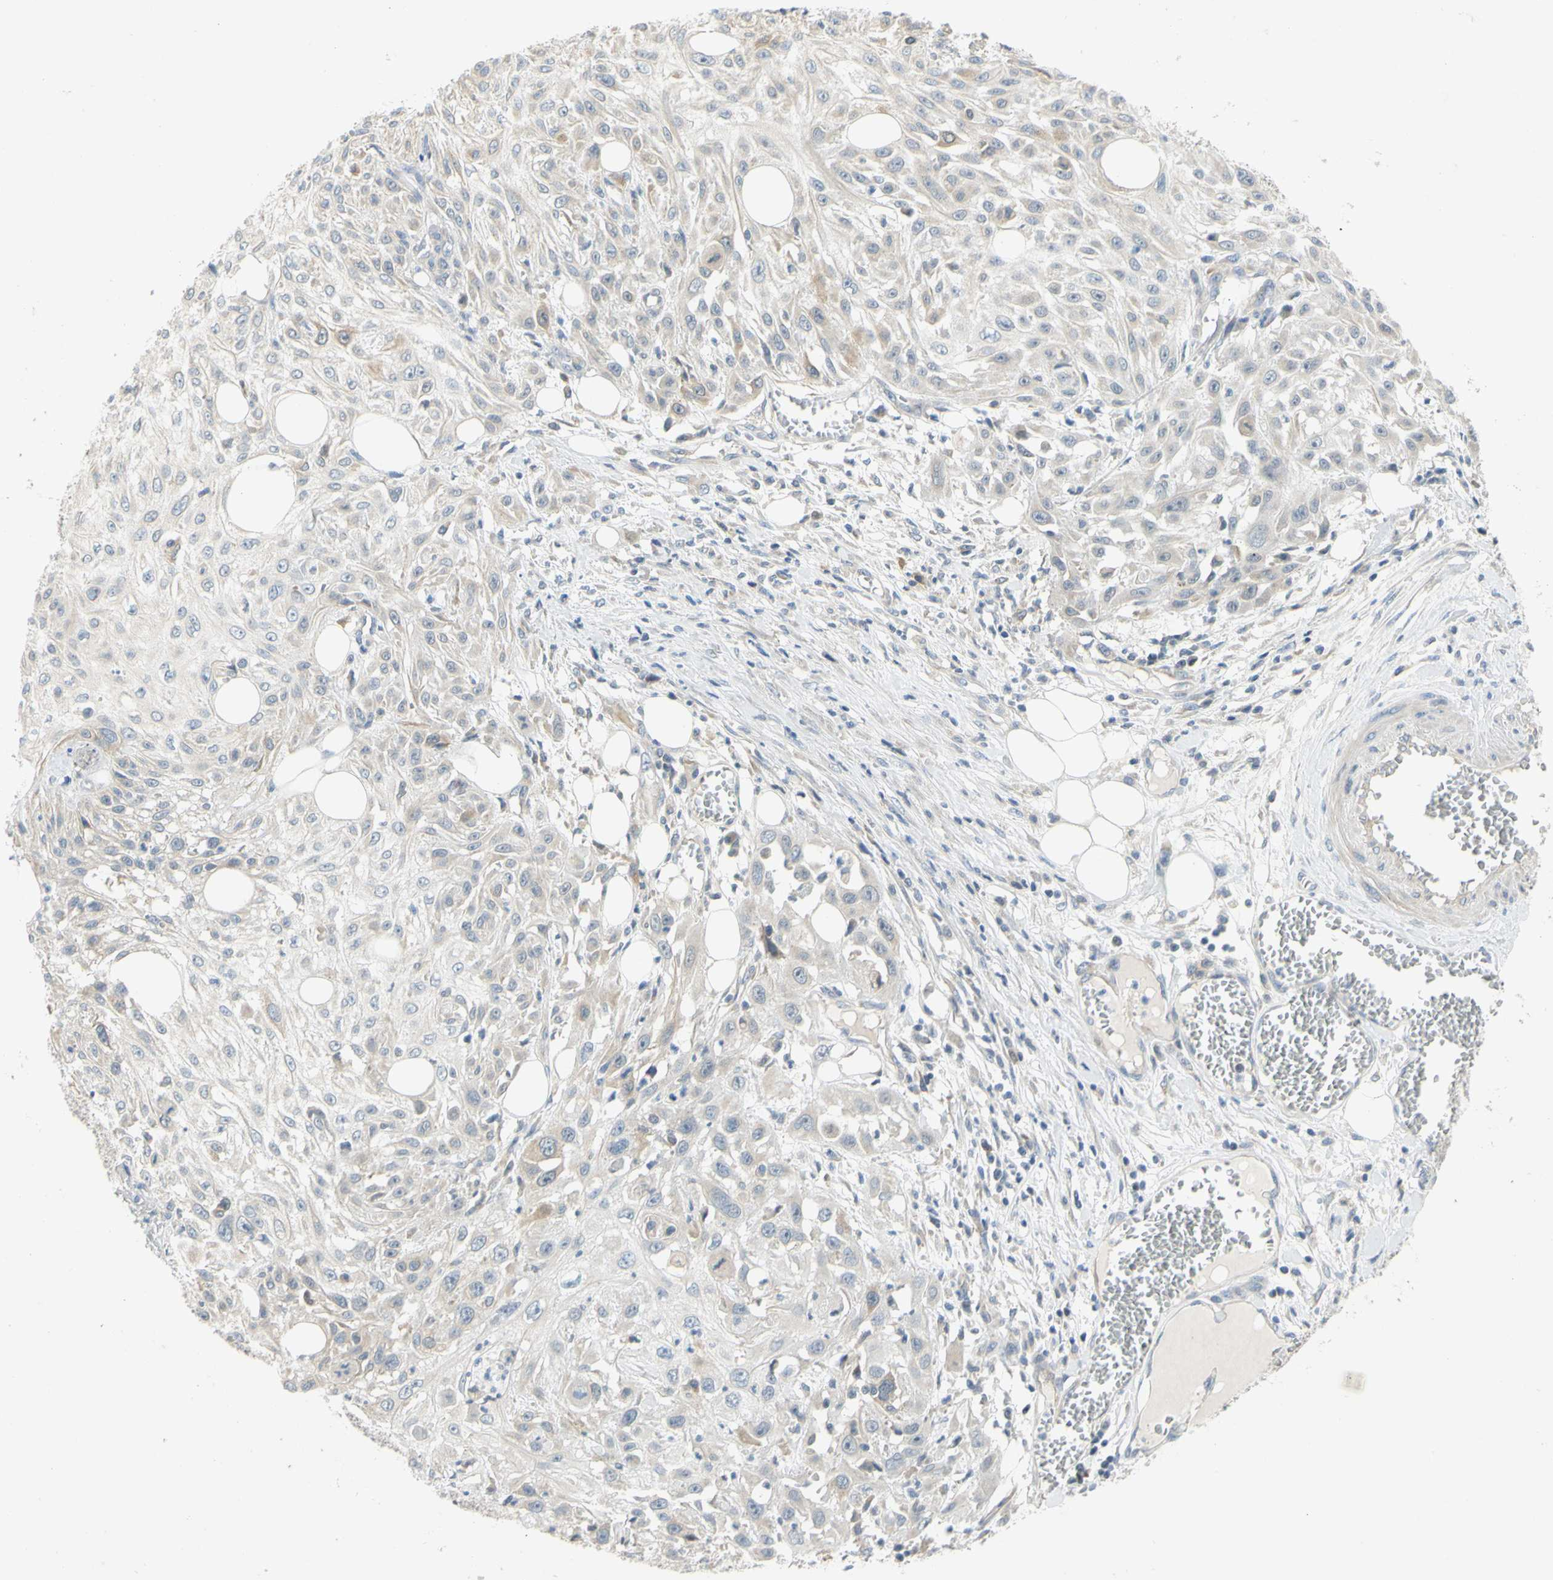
{"staining": {"intensity": "weak", "quantity": "25%-75%", "location": "cytoplasmic/membranous"}, "tissue": "skin cancer", "cell_type": "Tumor cells", "image_type": "cancer", "snomed": [{"axis": "morphology", "description": "Squamous cell carcinoma, NOS"}, {"axis": "topography", "description": "Skin"}], "caption": "Approximately 25%-75% of tumor cells in skin cancer exhibit weak cytoplasmic/membranous protein expression as visualized by brown immunohistochemical staining.", "gene": "CCNB2", "patient": {"sex": "male", "age": 75}}